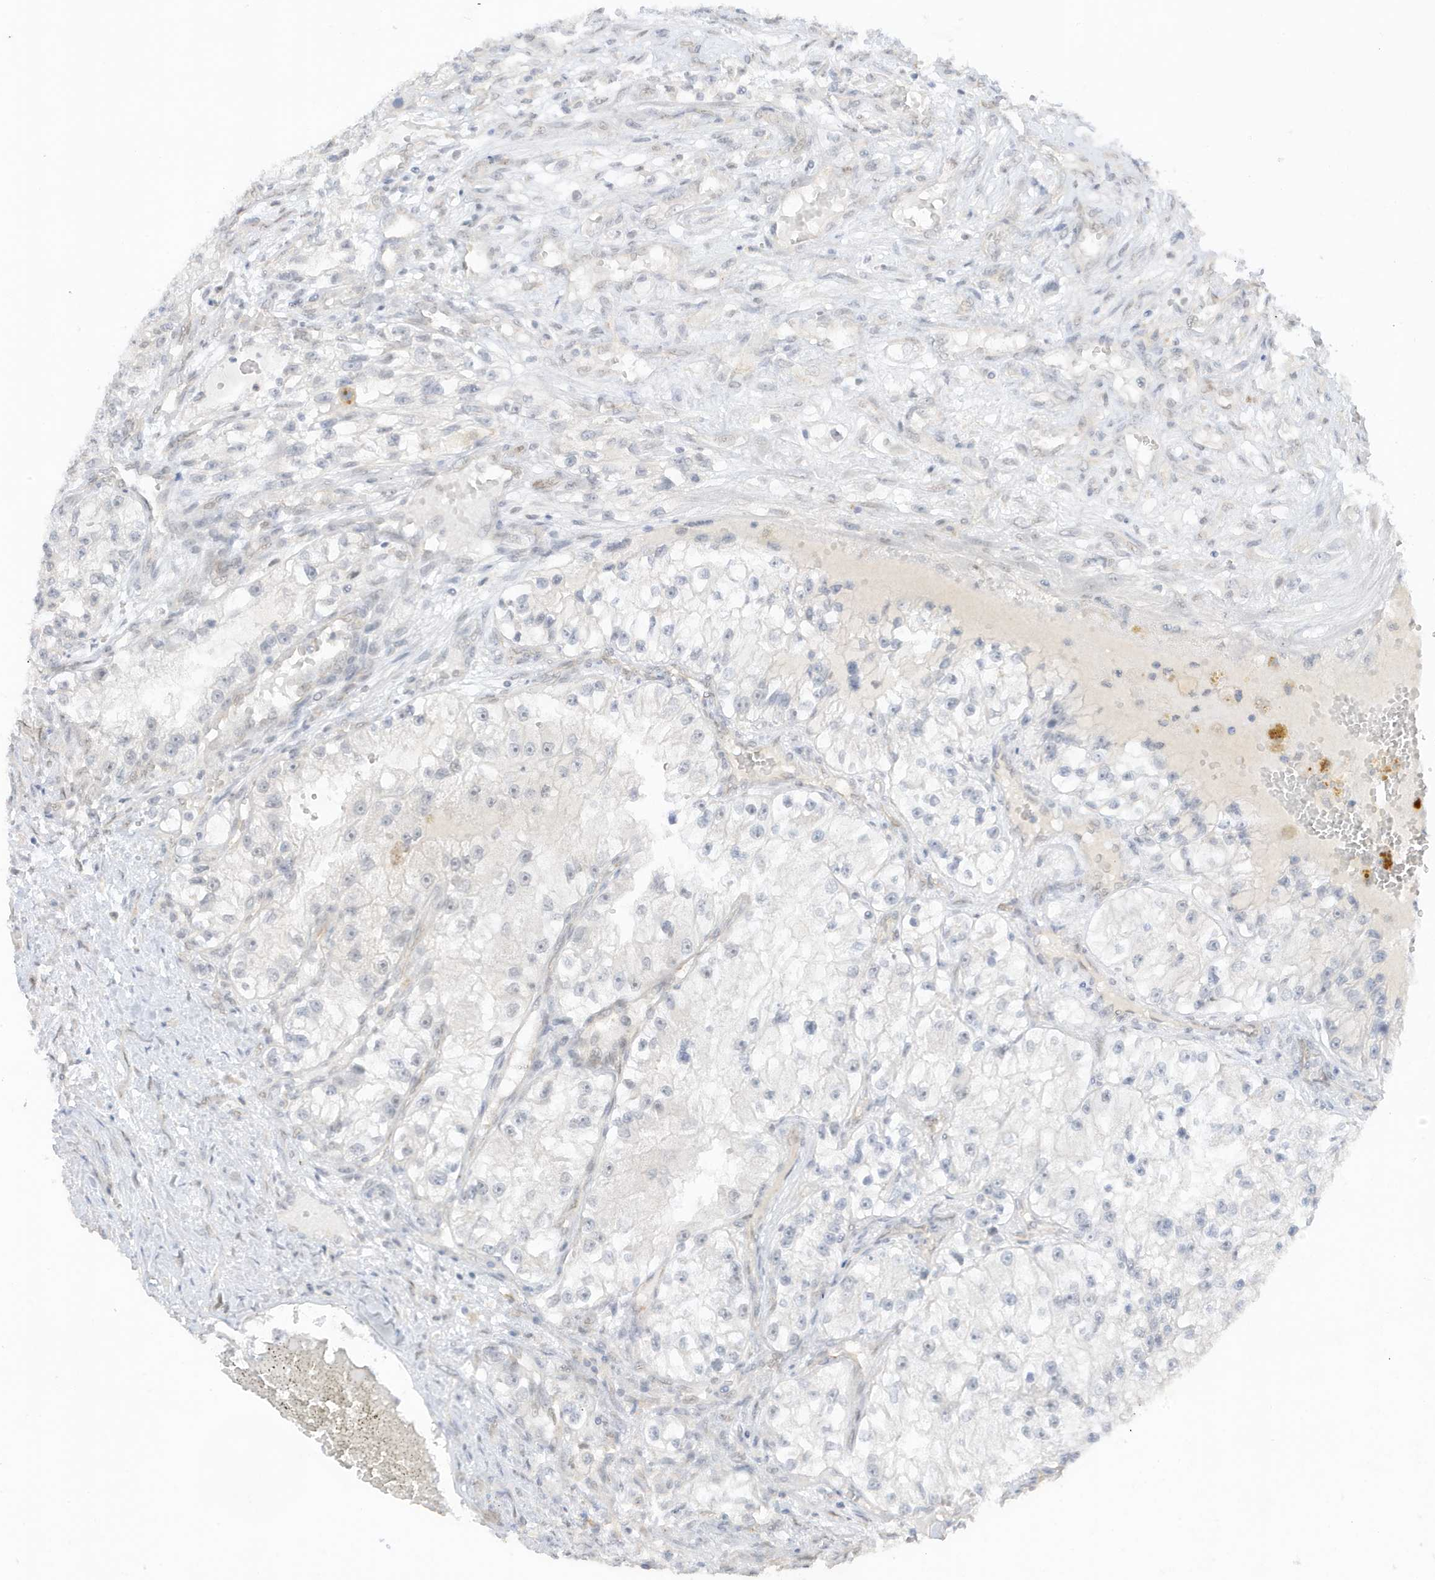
{"staining": {"intensity": "negative", "quantity": "none", "location": "none"}, "tissue": "renal cancer", "cell_type": "Tumor cells", "image_type": "cancer", "snomed": [{"axis": "morphology", "description": "Adenocarcinoma, NOS"}, {"axis": "topography", "description": "Kidney"}], "caption": "The immunohistochemistry histopathology image has no significant positivity in tumor cells of adenocarcinoma (renal) tissue. (Brightfield microscopy of DAB IHC at high magnification).", "gene": "MSL3", "patient": {"sex": "female", "age": 57}}